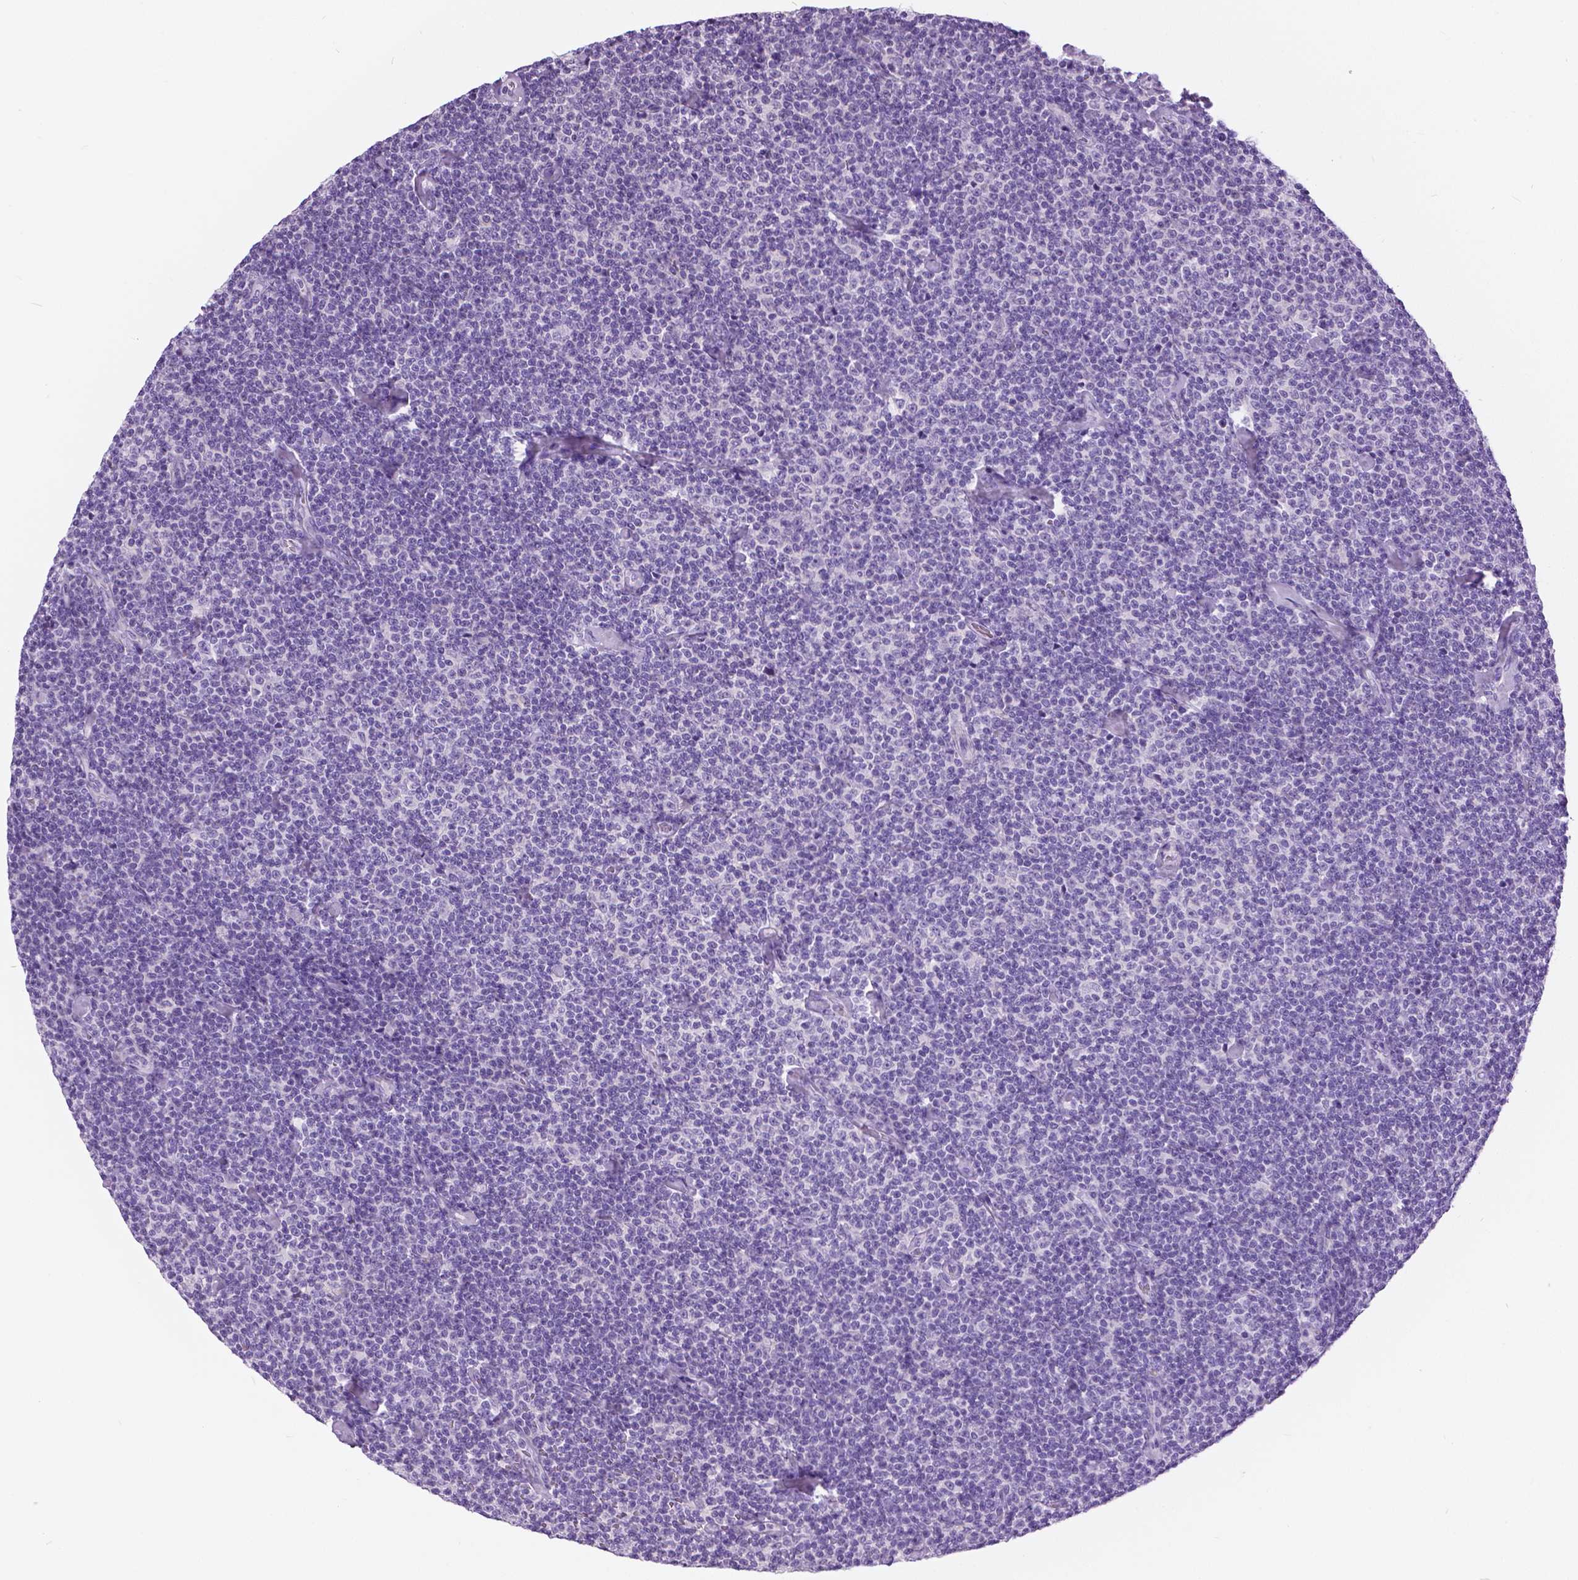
{"staining": {"intensity": "negative", "quantity": "none", "location": "none"}, "tissue": "lymphoma", "cell_type": "Tumor cells", "image_type": "cancer", "snomed": [{"axis": "morphology", "description": "Malignant lymphoma, non-Hodgkin's type, Low grade"}, {"axis": "topography", "description": "Lymph node"}], "caption": "Lymphoma was stained to show a protein in brown. There is no significant expression in tumor cells.", "gene": "TP53TG5", "patient": {"sex": "male", "age": 81}}